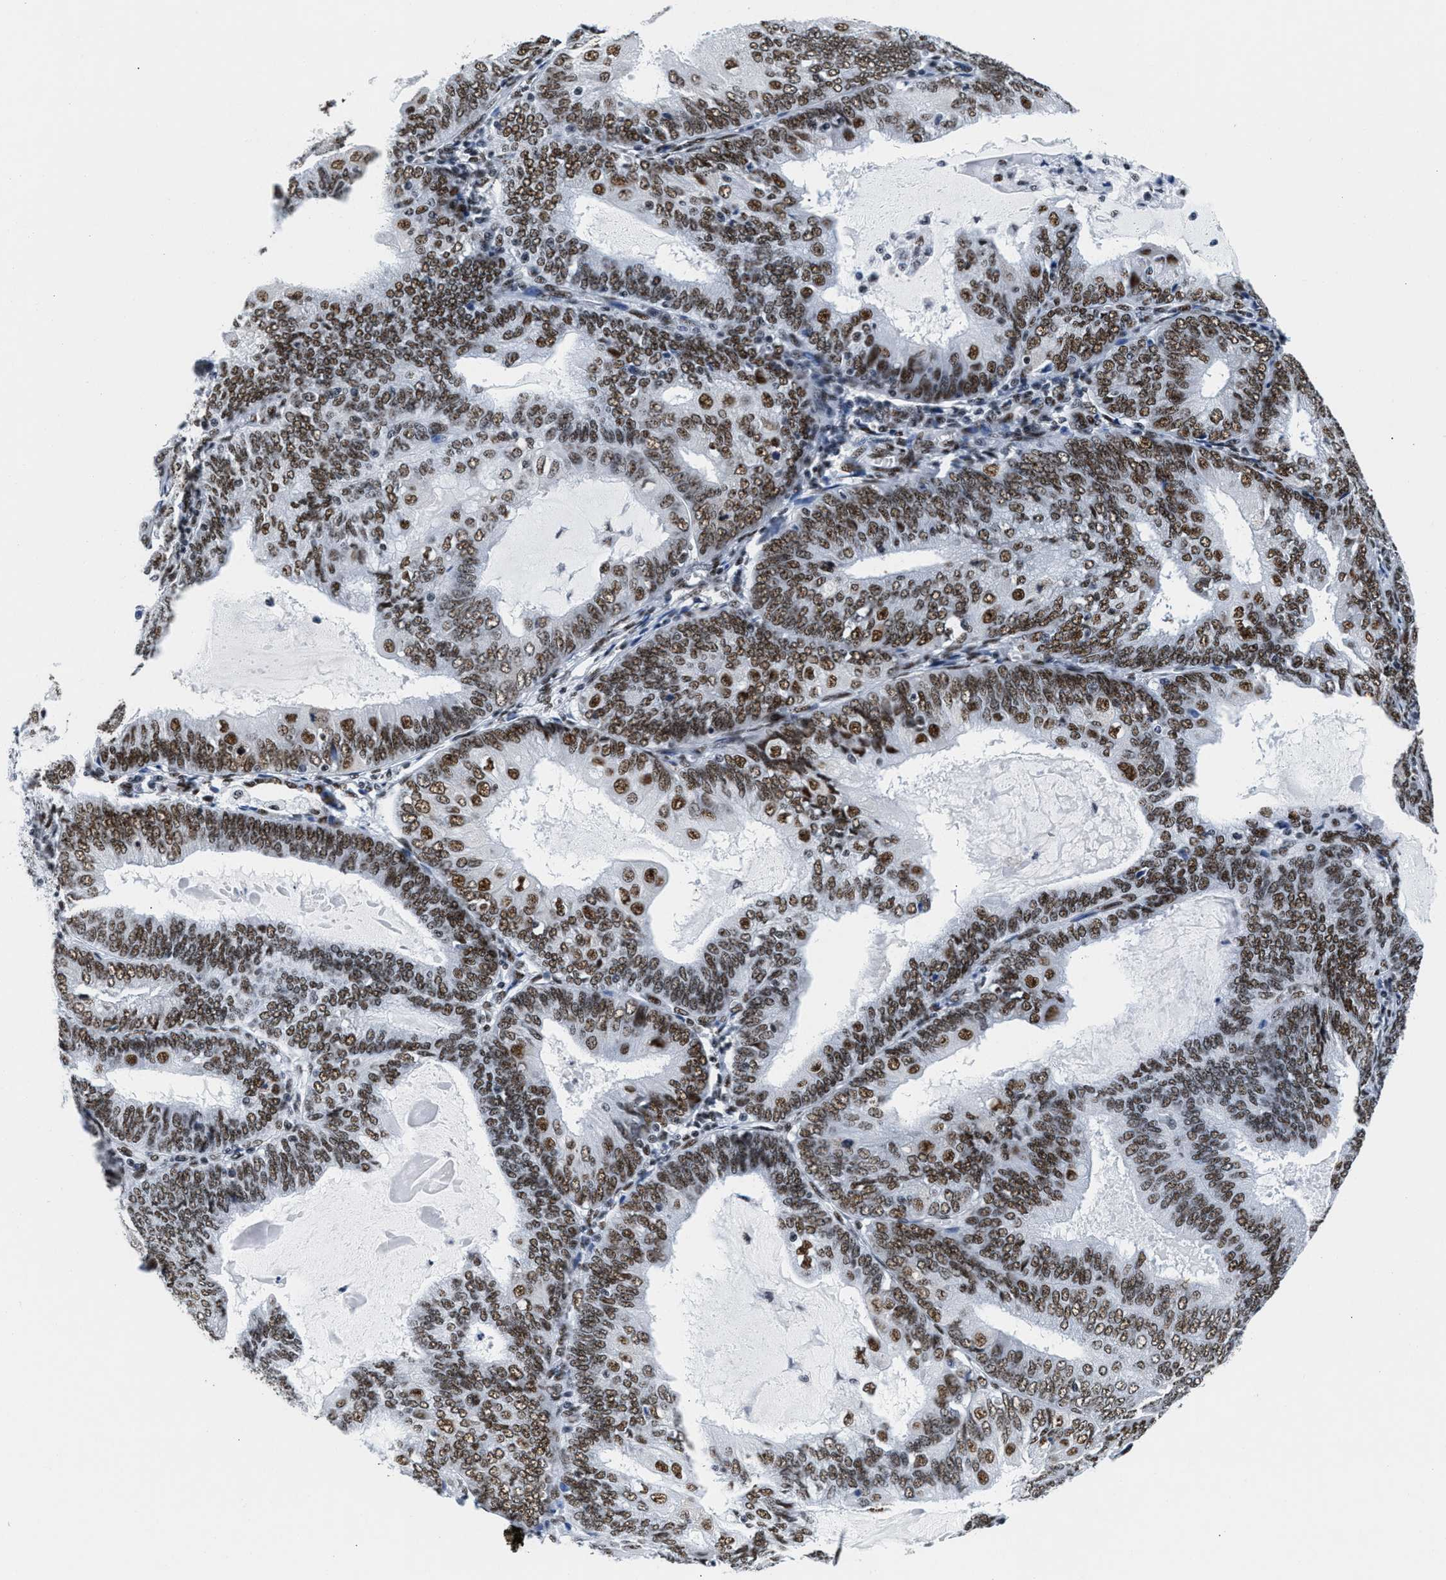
{"staining": {"intensity": "strong", "quantity": ">75%", "location": "nuclear"}, "tissue": "endometrial cancer", "cell_type": "Tumor cells", "image_type": "cancer", "snomed": [{"axis": "morphology", "description": "Adenocarcinoma, NOS"}, {"axis": "topography", "description": "Endometrium"}], "caption": "This image demonstrates endometrial cancer stained with immunohistochemistry (IHC) to label a protein in brown. The nuclear of tumor cells show strong positivity for the protein. Nuclei are counter-stained blue.", "gene": "RAD50", "patient": {"sex": "female", "age": 81}}